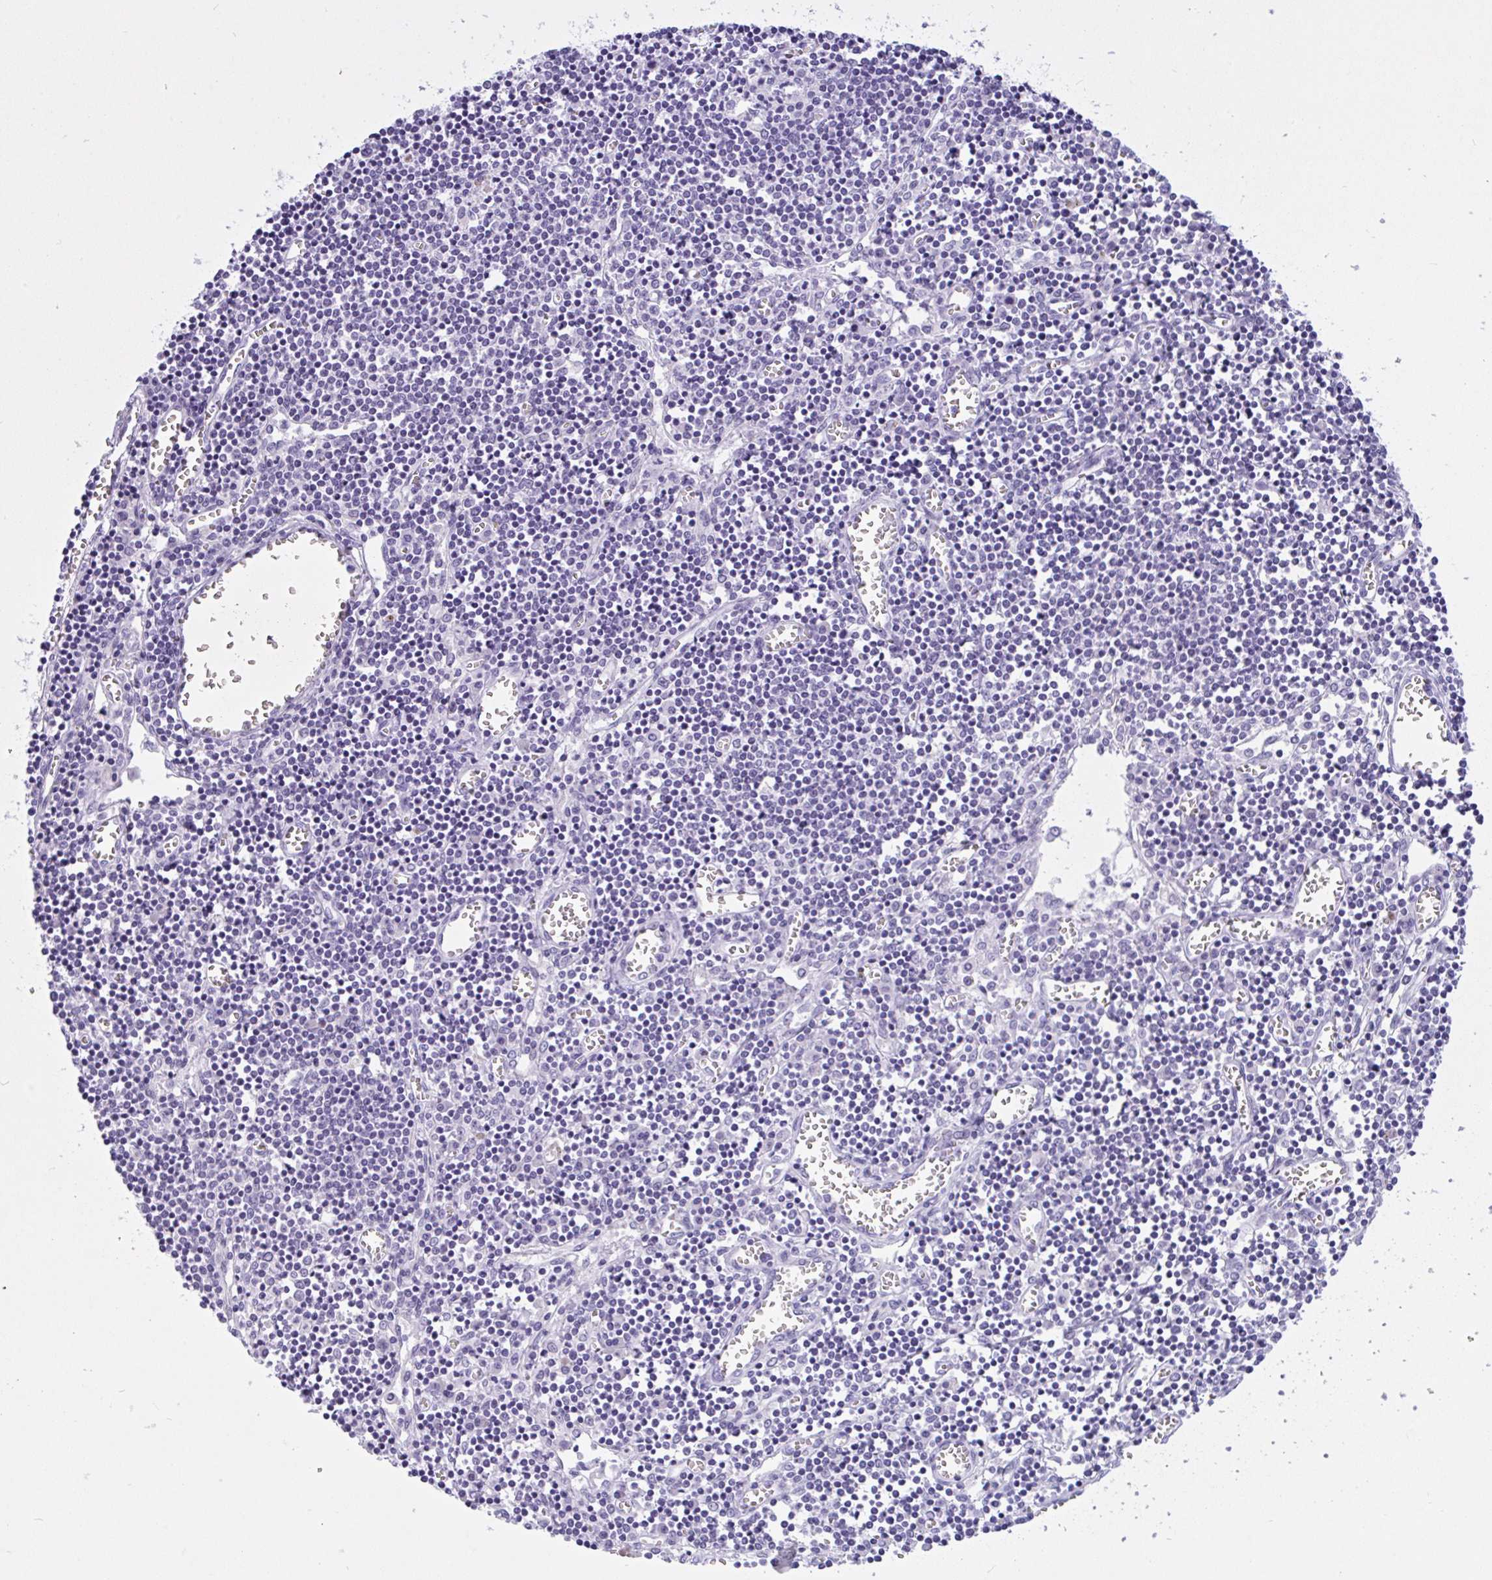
{"staining": {"intensity": "negative", "quantity": "none", "location": "none"}, "tissue": "lymph node", "cell_type": "Germinal center cells", "image_type": "normal", "snomed": [{"axis": "morphology", "description": "Normal tissue, NOS"}, {"axis": "topography", "description": "Lymph node"}], "caption": "DAB (3,3'-diaminobenzidine) immunohistochemical staining of normal lymph node shows no significant expression in germinal center cells.", "gene": "YBX2", "patient": {"sex": "male", "age": 66}}